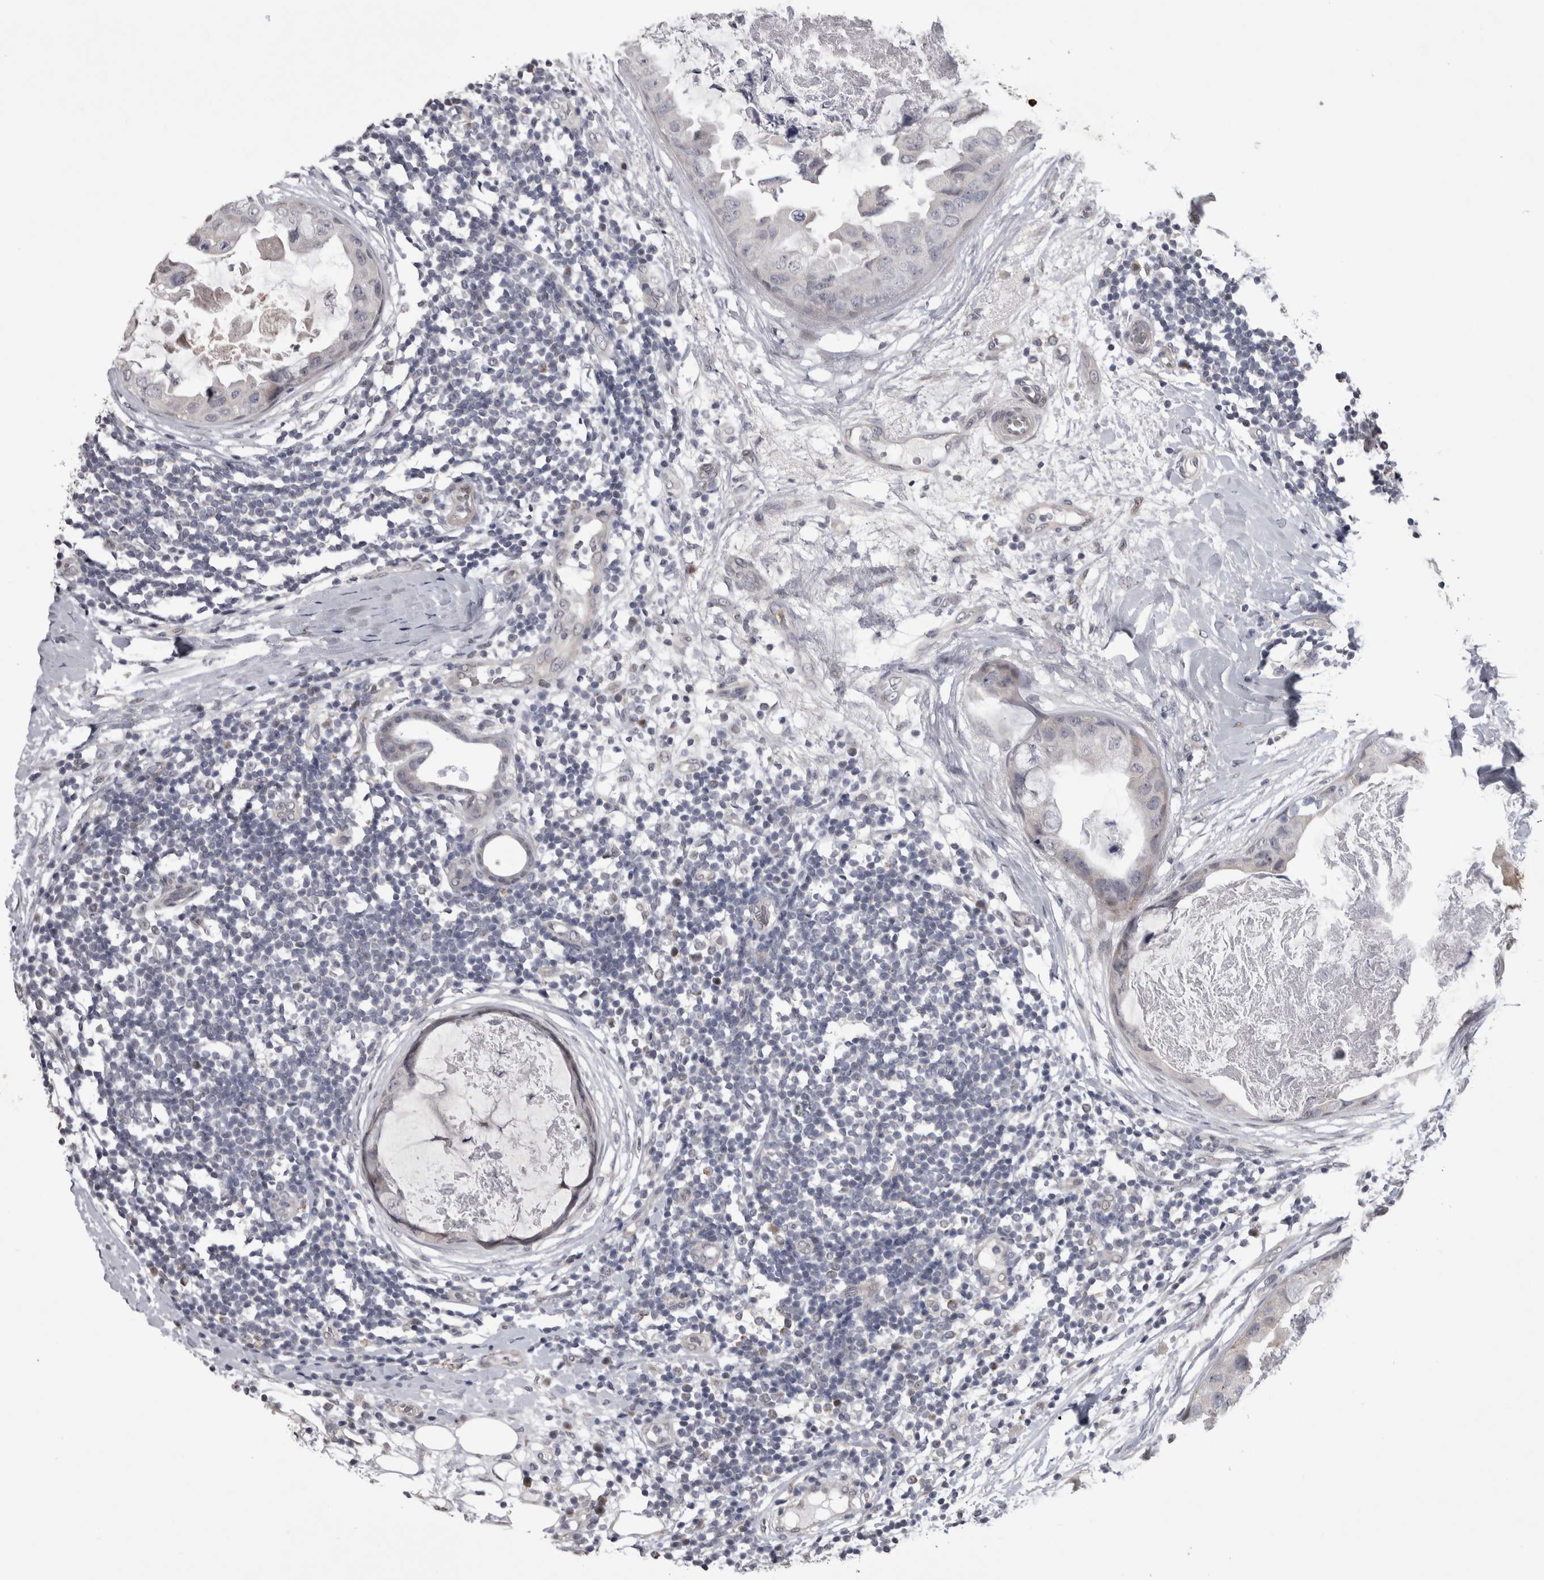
{"staining": {"intensity": "negative", "quantity": "none", "location": "none"}, "tissue": "breast cancer", "cell_type": "Tumor cells", "image_type": "cancer", "snomed": [{"axis": "morphology", "description": "Duct carcinoma"}, {"axis": "topography", "description": "Breast"}], "caption": "The image demonstrates no significant positivity in tumor cells of breast cancer. (Immunohistochemistry, brightfield microscopy, high magnification).", "gene": "IFI44", "patient": {"sex": "female", "age": 40}}